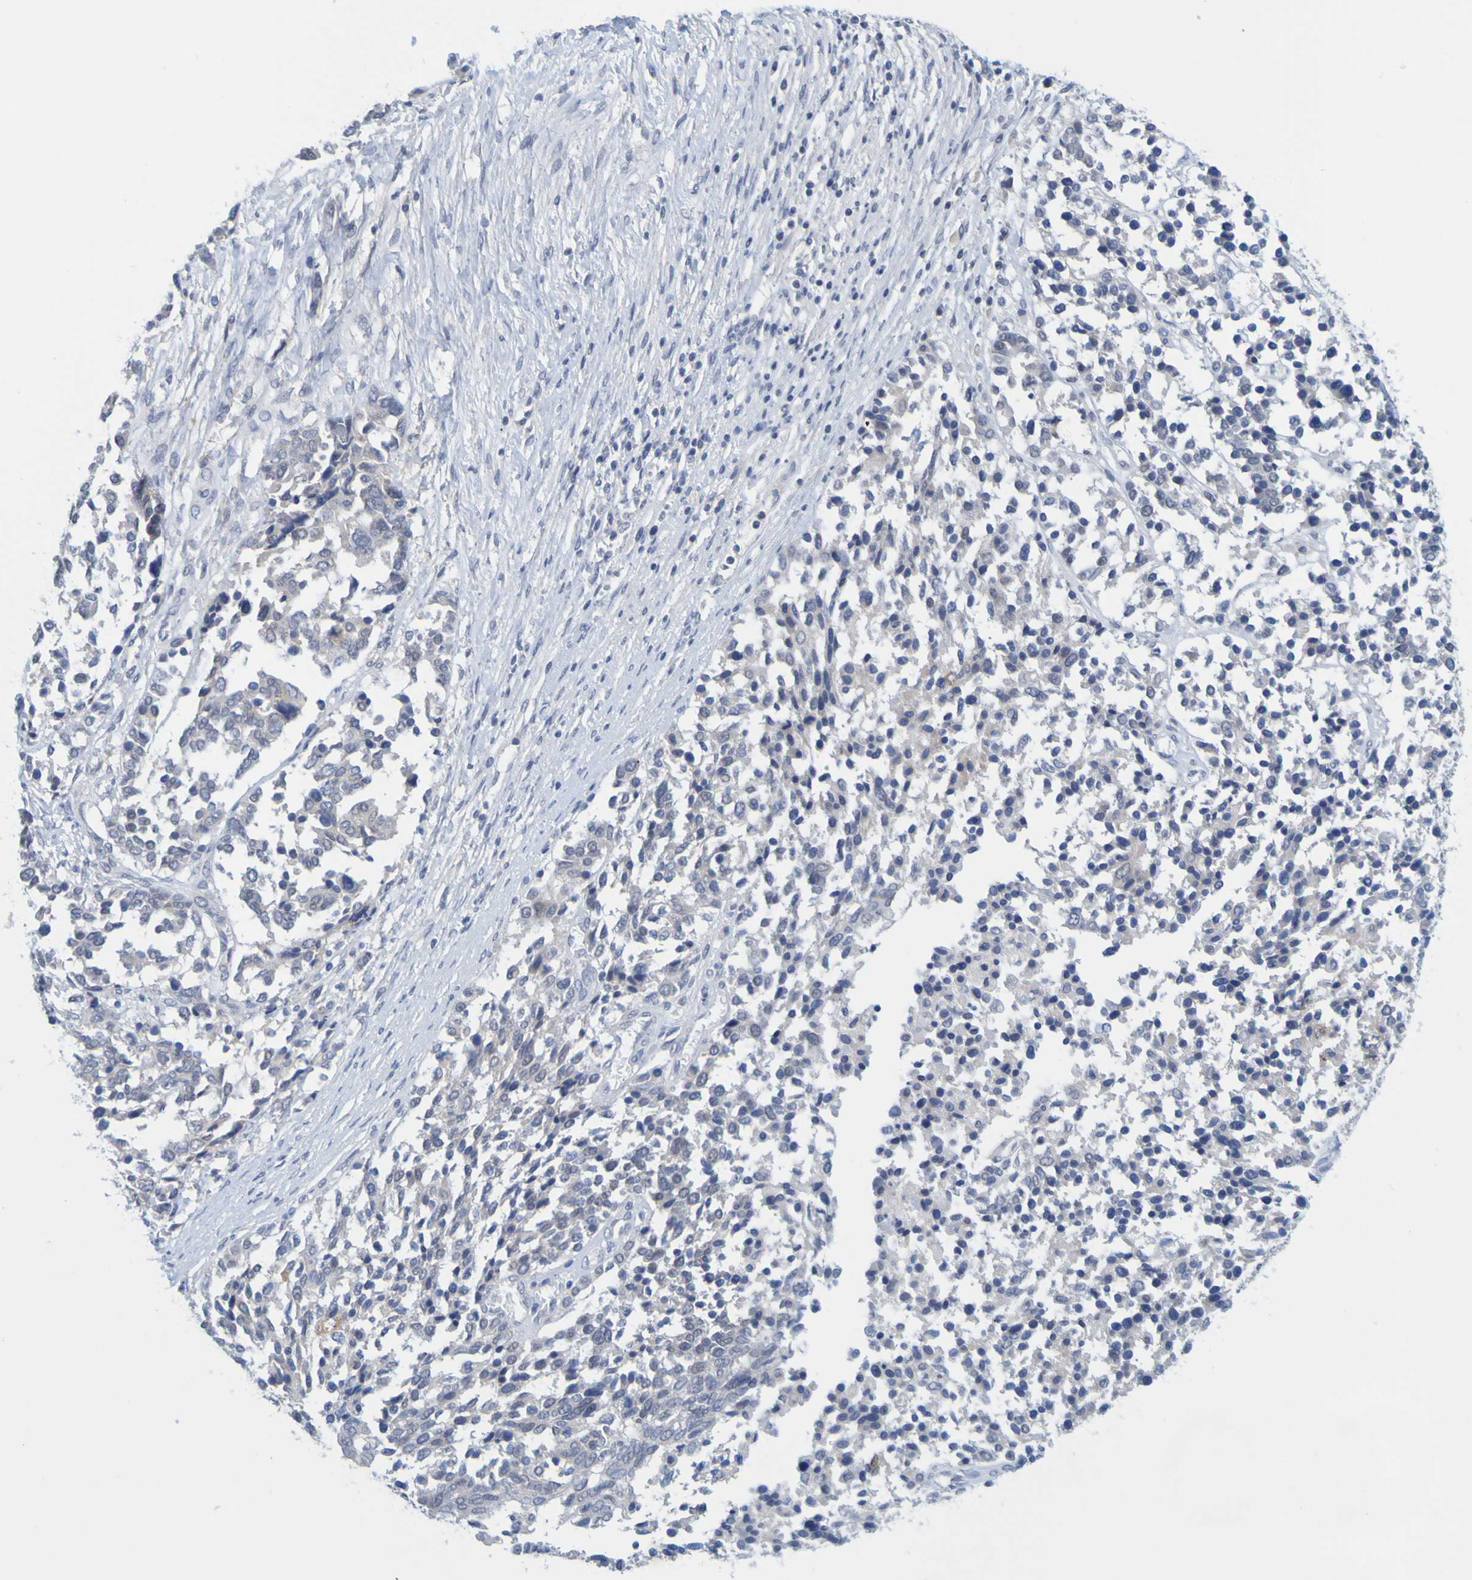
{"staining": {"intensity": "negative", "quantity": "none", "location": "none"}, "tissue": "ovarian cancer", "cell_type": "Tumor cells", "image_type": "cancer", "snomed": [{"axis": "morphology", "description": "Cystadenocarcinoma, serous, NOS"}, {"axis": "topography", "description": "Ovary"}], "caption": "This is an IHC histopathology image of serous cystadenocarcinoma (ovarian). There is no expression in tumor cells.", "gene": "ENDOU", "patient": {"sex": "female", "age": 44}}